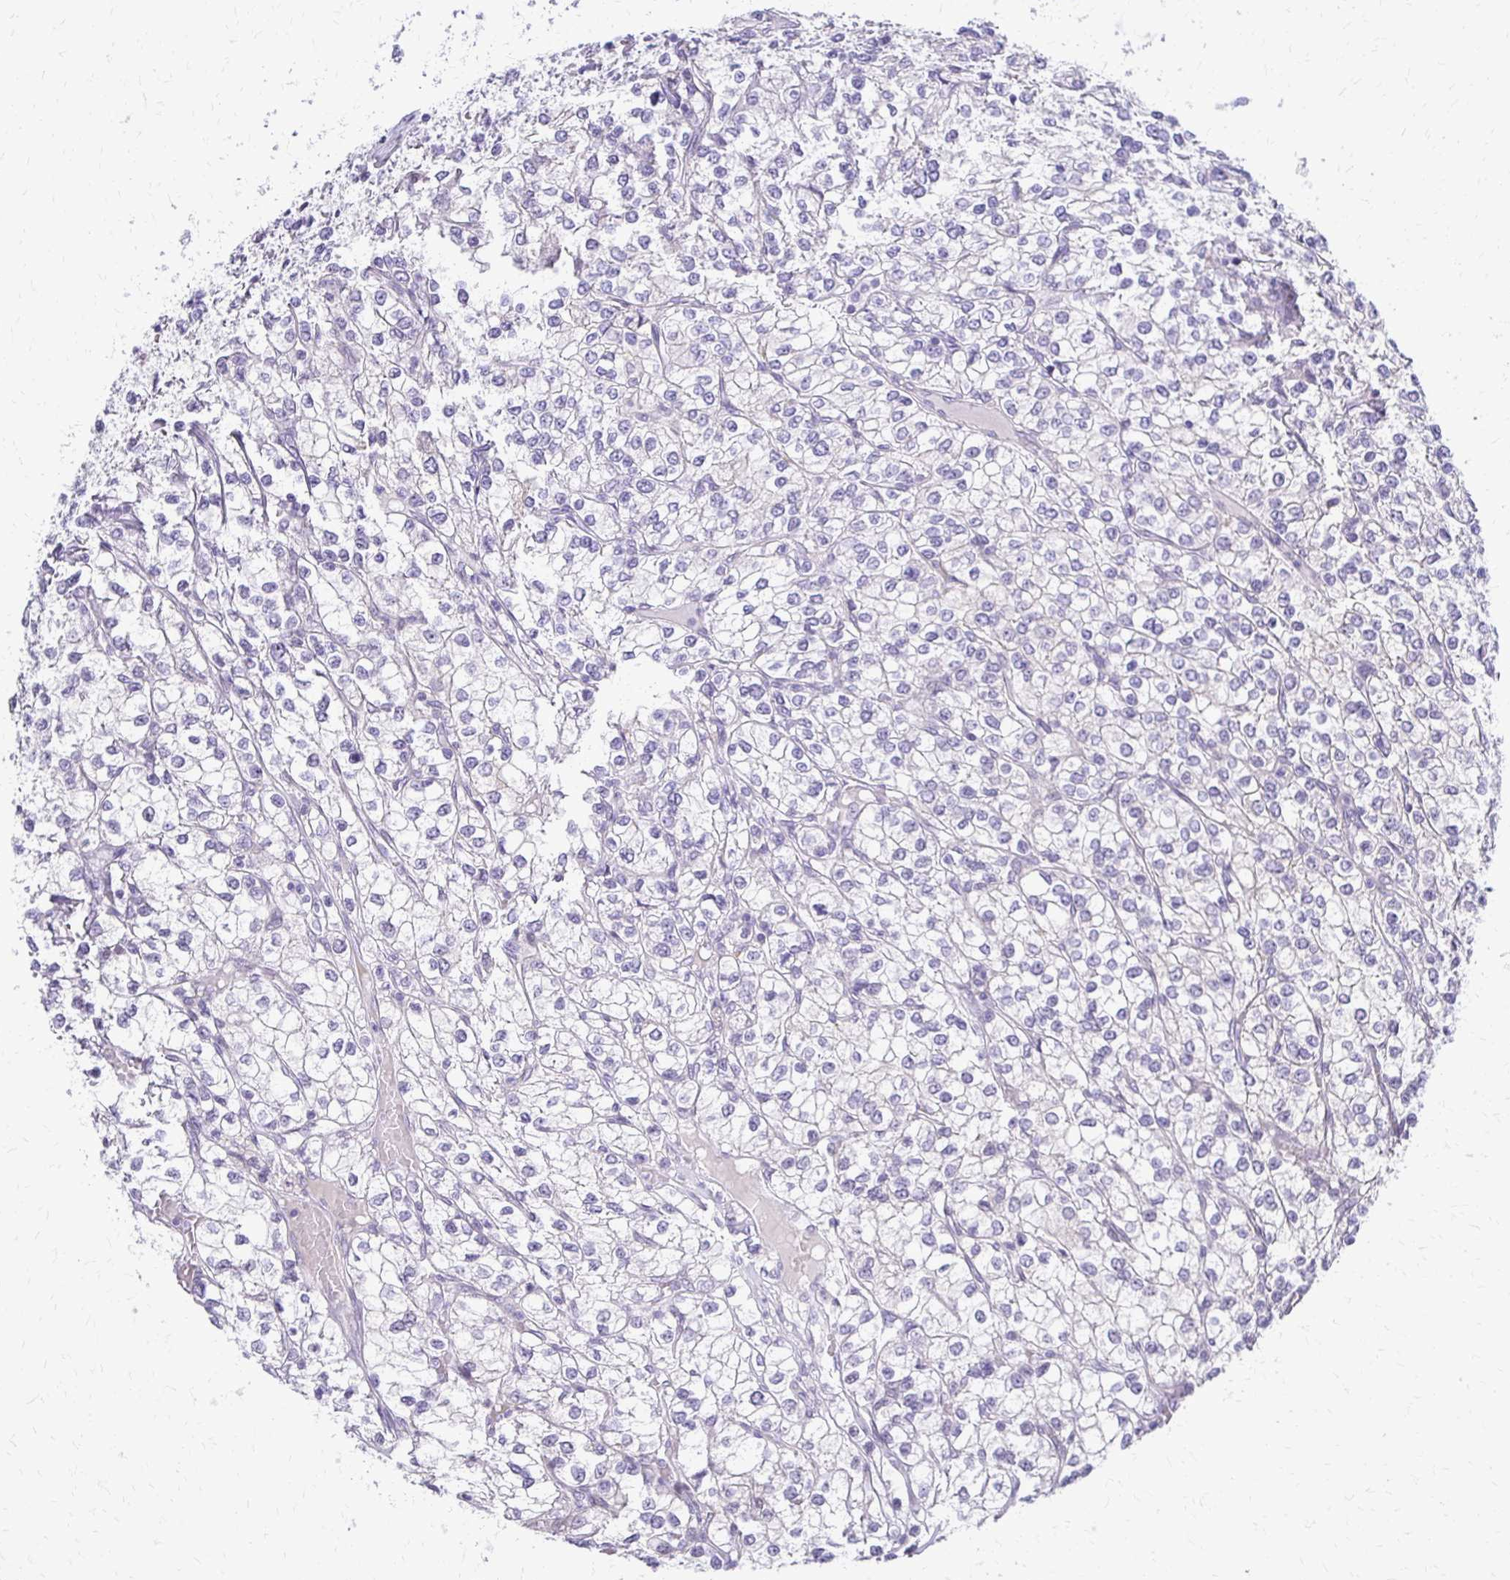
{"staining": {"intensity": "negative", "quantity": "none", "location": "none"}, "tissue": "renal cancer", "cell_type": "Tumor cells", "image_type": "cancer", "snomed": [{"axis": "morphology", "description": "Adenocarcinoma, NOS"}, {"axis": "topography", "description": "Kidney"}], "caption": "Protein analysis of adenocarcinoma (renal) demonstrates no significant staining in tumor cells.", "gene": "EPYC", "patient": {"sex": "male", "age": 80}}